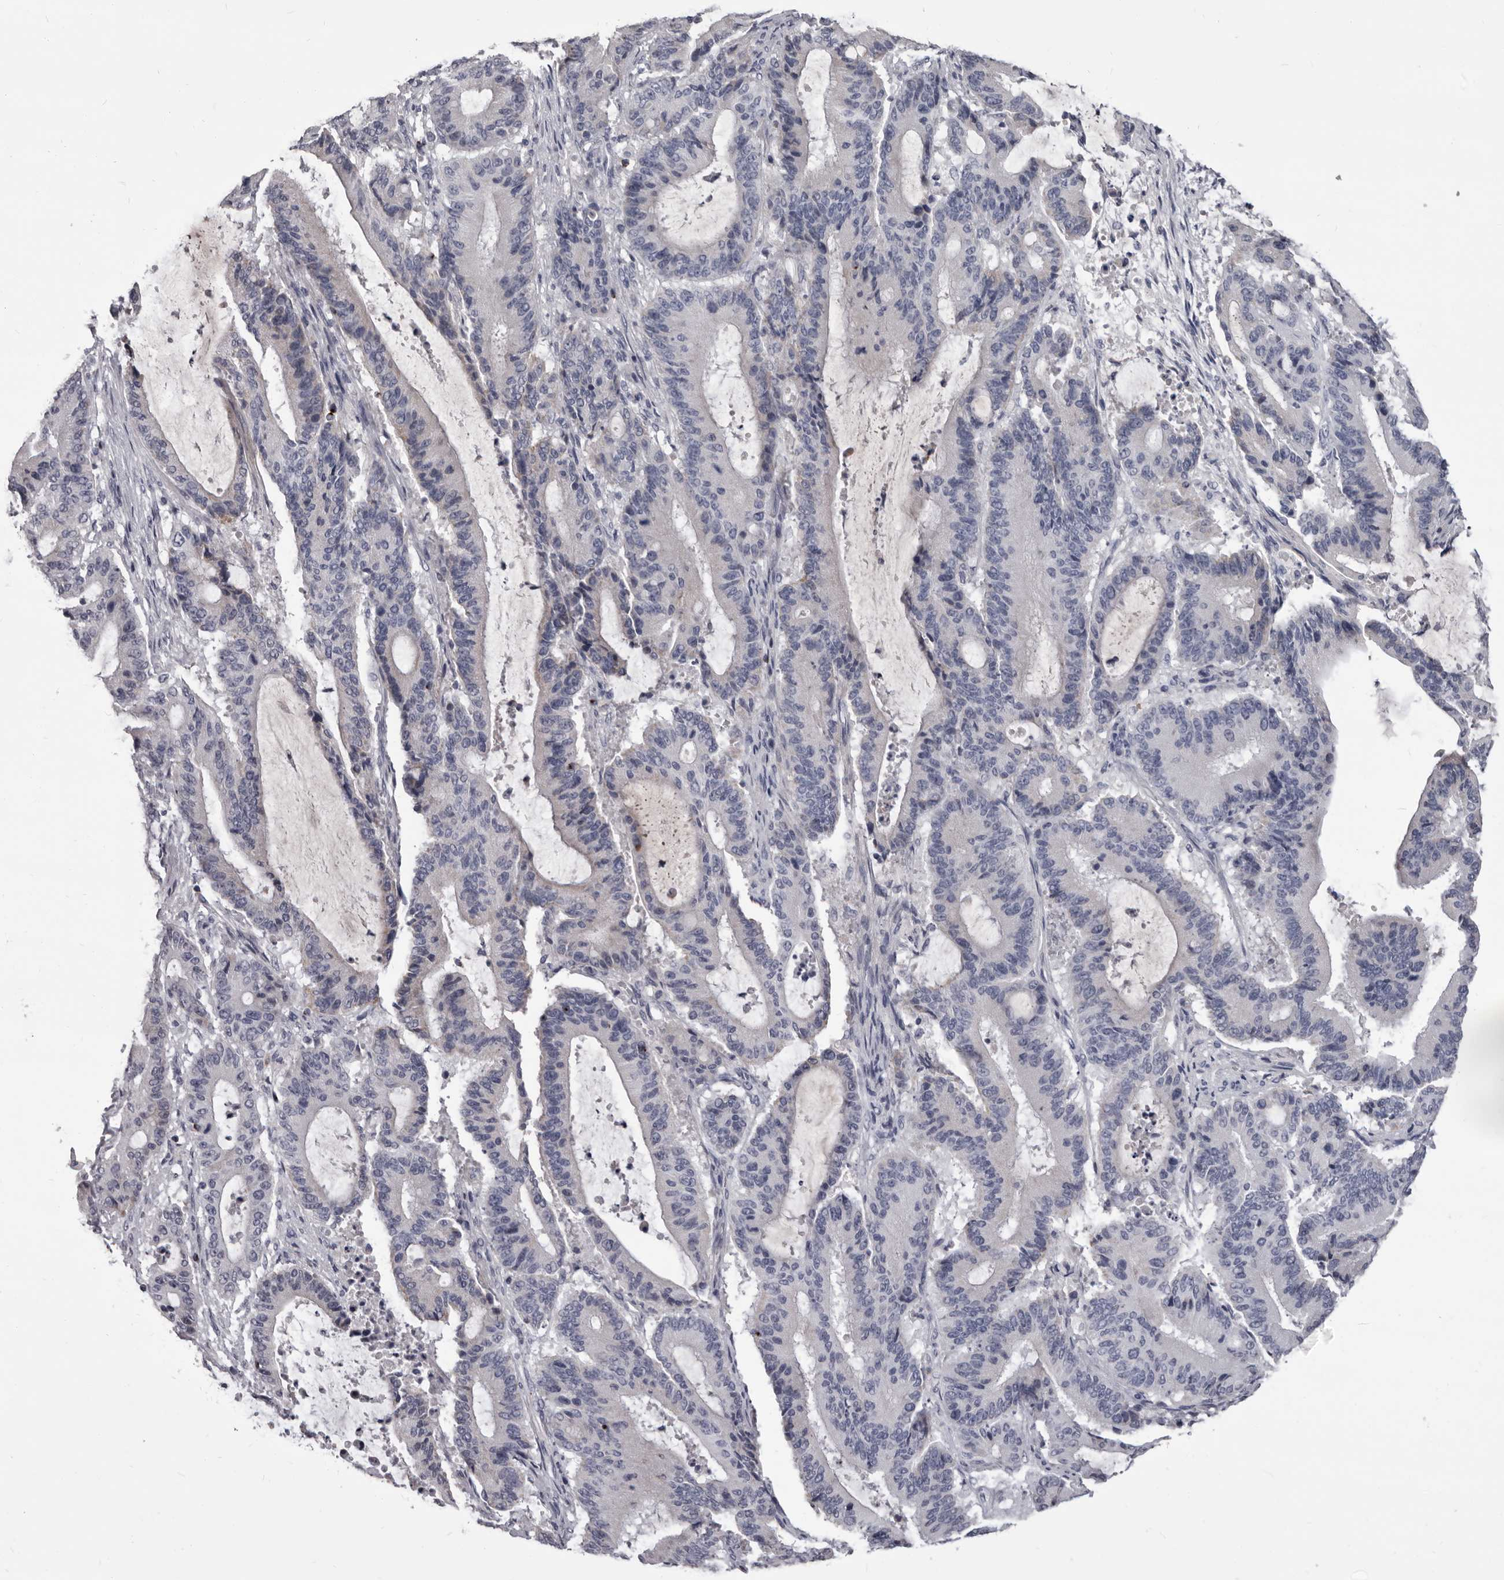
{"staining": {"intensity": "negative", "quantity": "none", "location": "none"}, "tissue": "liver cancer", "cell_type": "Tumor cells", "image_type": "cancer", "snomed": [{"axis": "morphology", "description": "Cholangiocarcinoma"}, {"axis": "topography", "description": "Liver"}], "caption": "IHC micrograph of human liver cholangiocarcinoma stained for a protein (brown), which reveals no positivity in tumor cells.", "gene": "GZMH", "patient": {"sex": "female", "age": 73}}